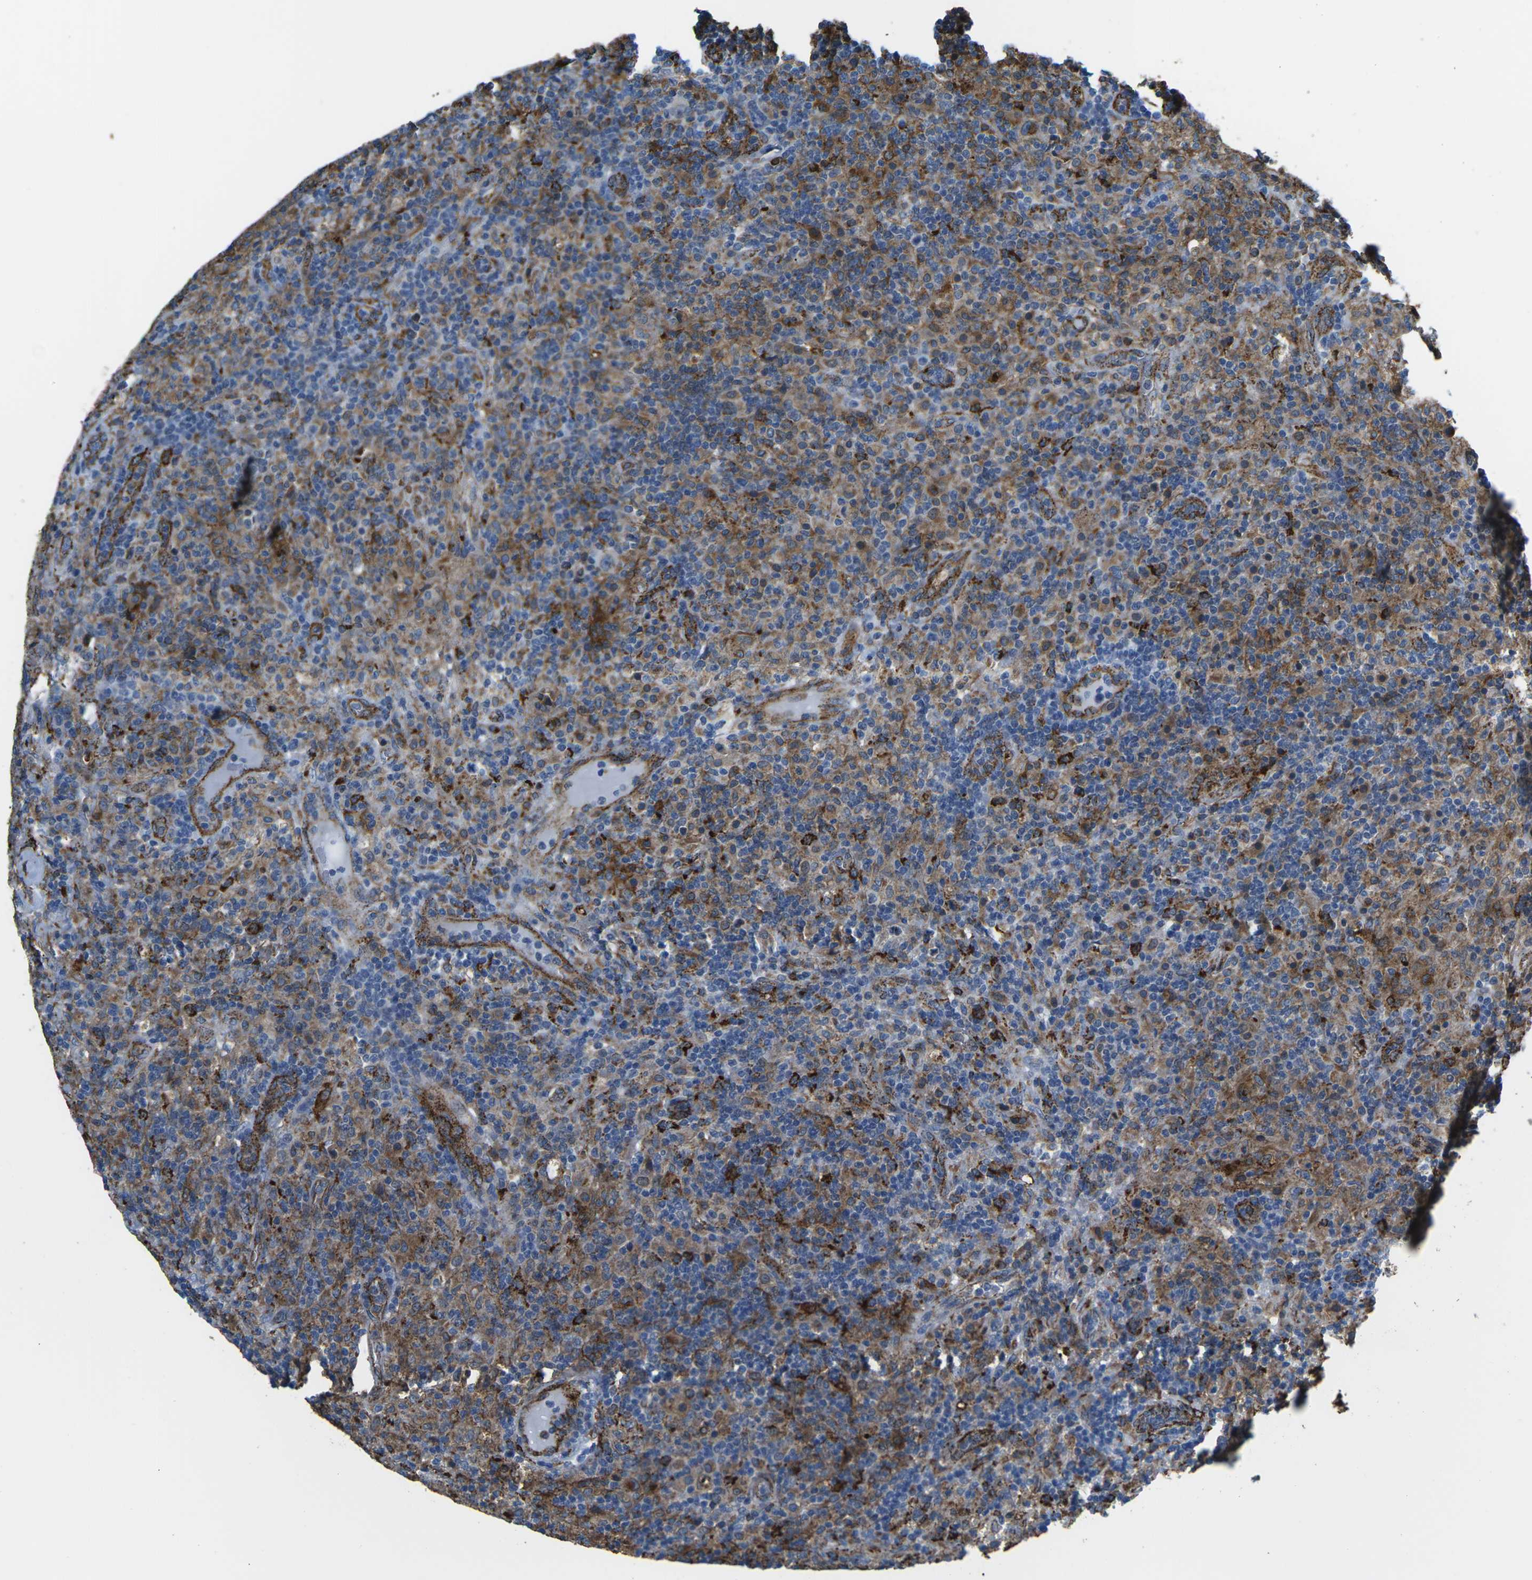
{"staining": {"intensity": "moderate", "quantity": "25%-75%", "location": "cytoplasmic/membranous"}, "tissue": "lymphoma", "cell_type": "Tumor cells", "image_type": "cancer", "snomed": [{"axis": "morphology", "description": "Hodgkin's disease, NOS"}, {"axis": "topography", "description": "Lymph node"}], "caption": "Brown immunohistochemical staining in Hodgkin's disease exhibits moderate cytoplasmic/membranous expression in approximately 25%-75% of tumor cells.", "gene": "PTPN1", "patient": {"sex": "male", "age": 70}}